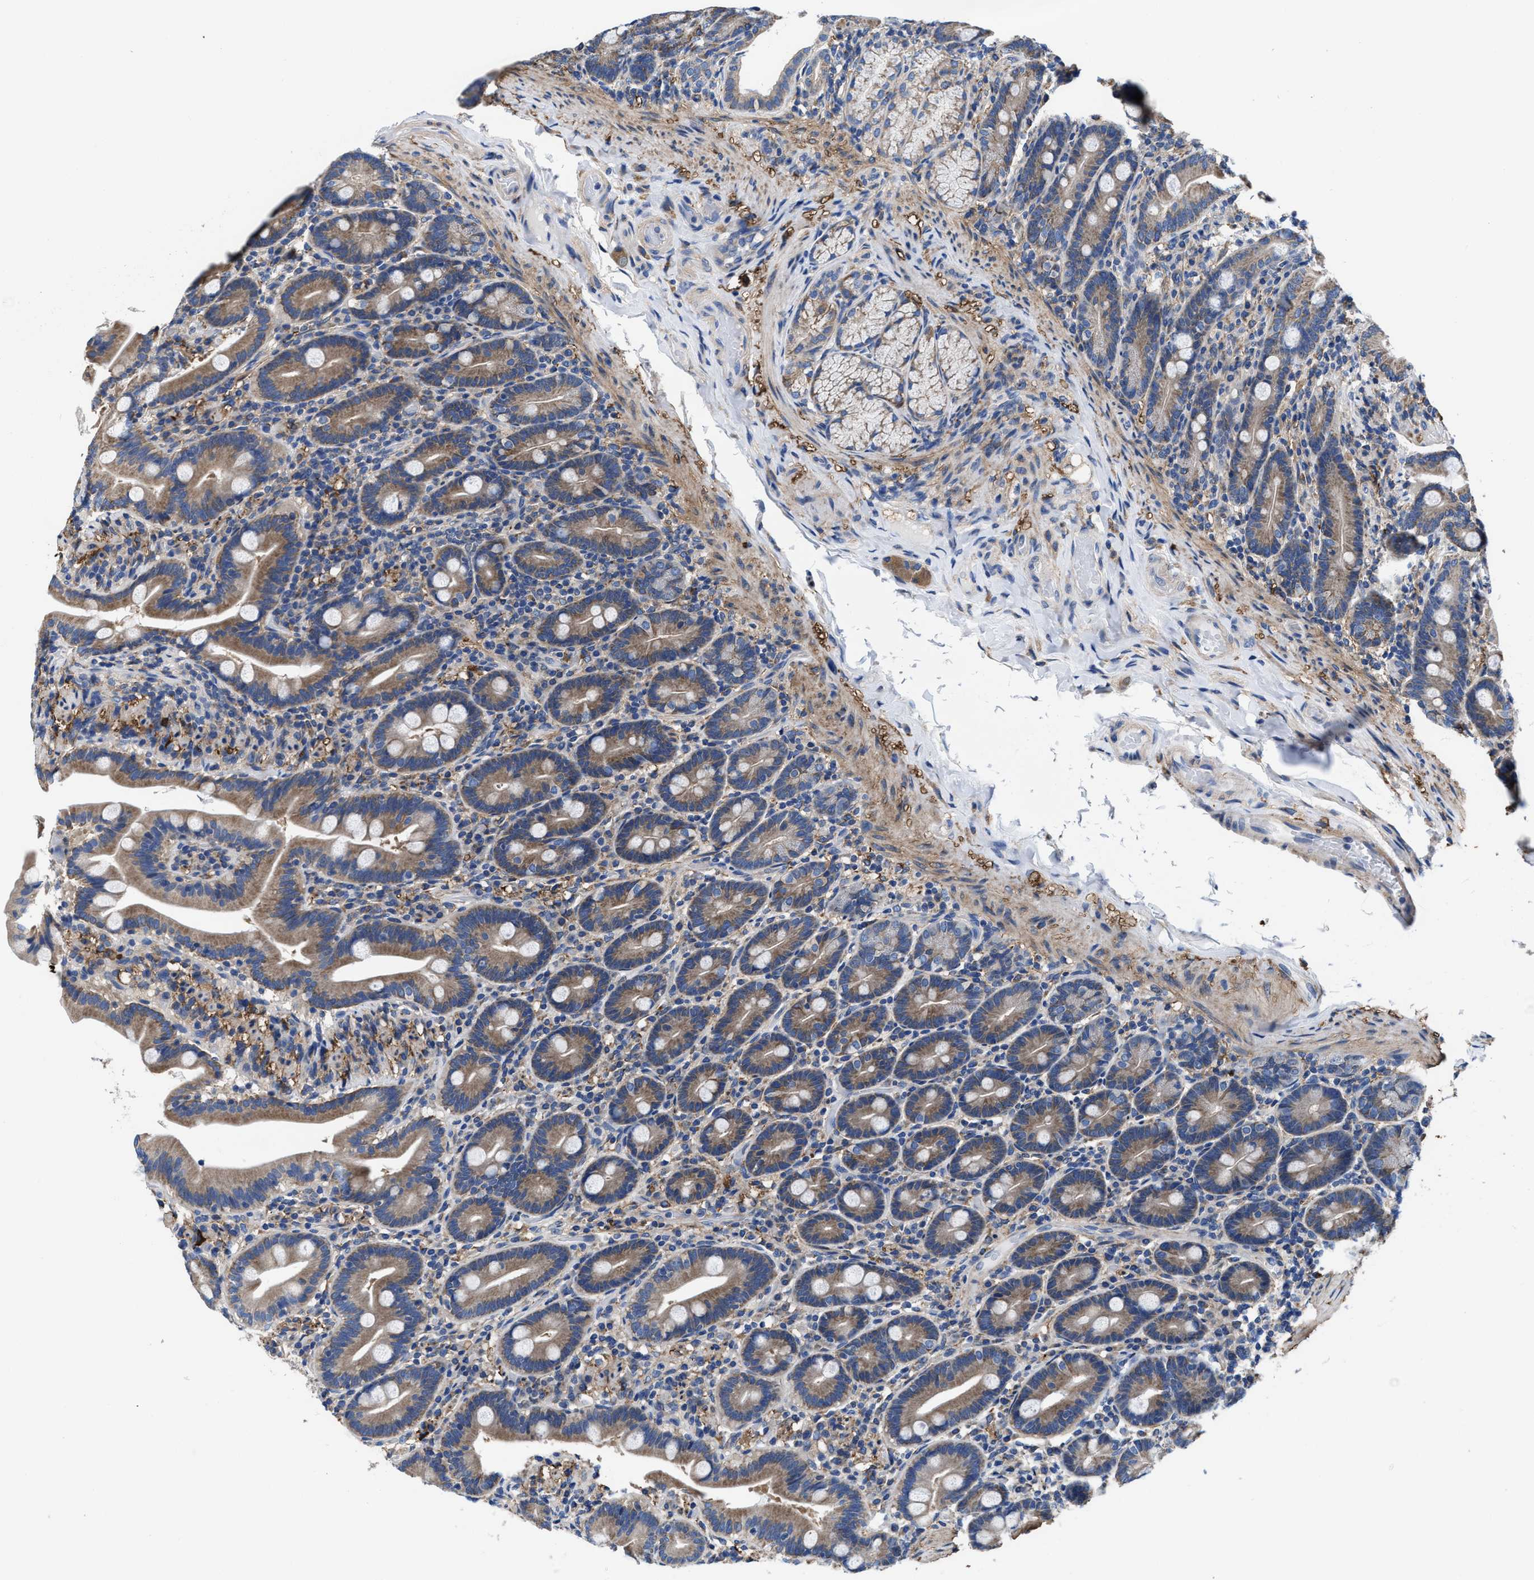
{"staining": {"intensity": "moderate", "quantity": ">75%", "location": "cytoplasmic/membranous"}, "tissue": "duodenum", "cell_type": "Glandular cells", "image_type": "normal", "snomed": [{"axis": "morphology", "description": "Normal tissue, NOS"}, {"axis": "topography", "description": "Duodenum"}], "caption": "Protein staining reveals moderate cytoplasmic/membranous positivity in approximately >75% of glandular cells in unremarkable duodenum.", "gene": "TMEM30A", "patient": {"sex": "male", "age": 54}}